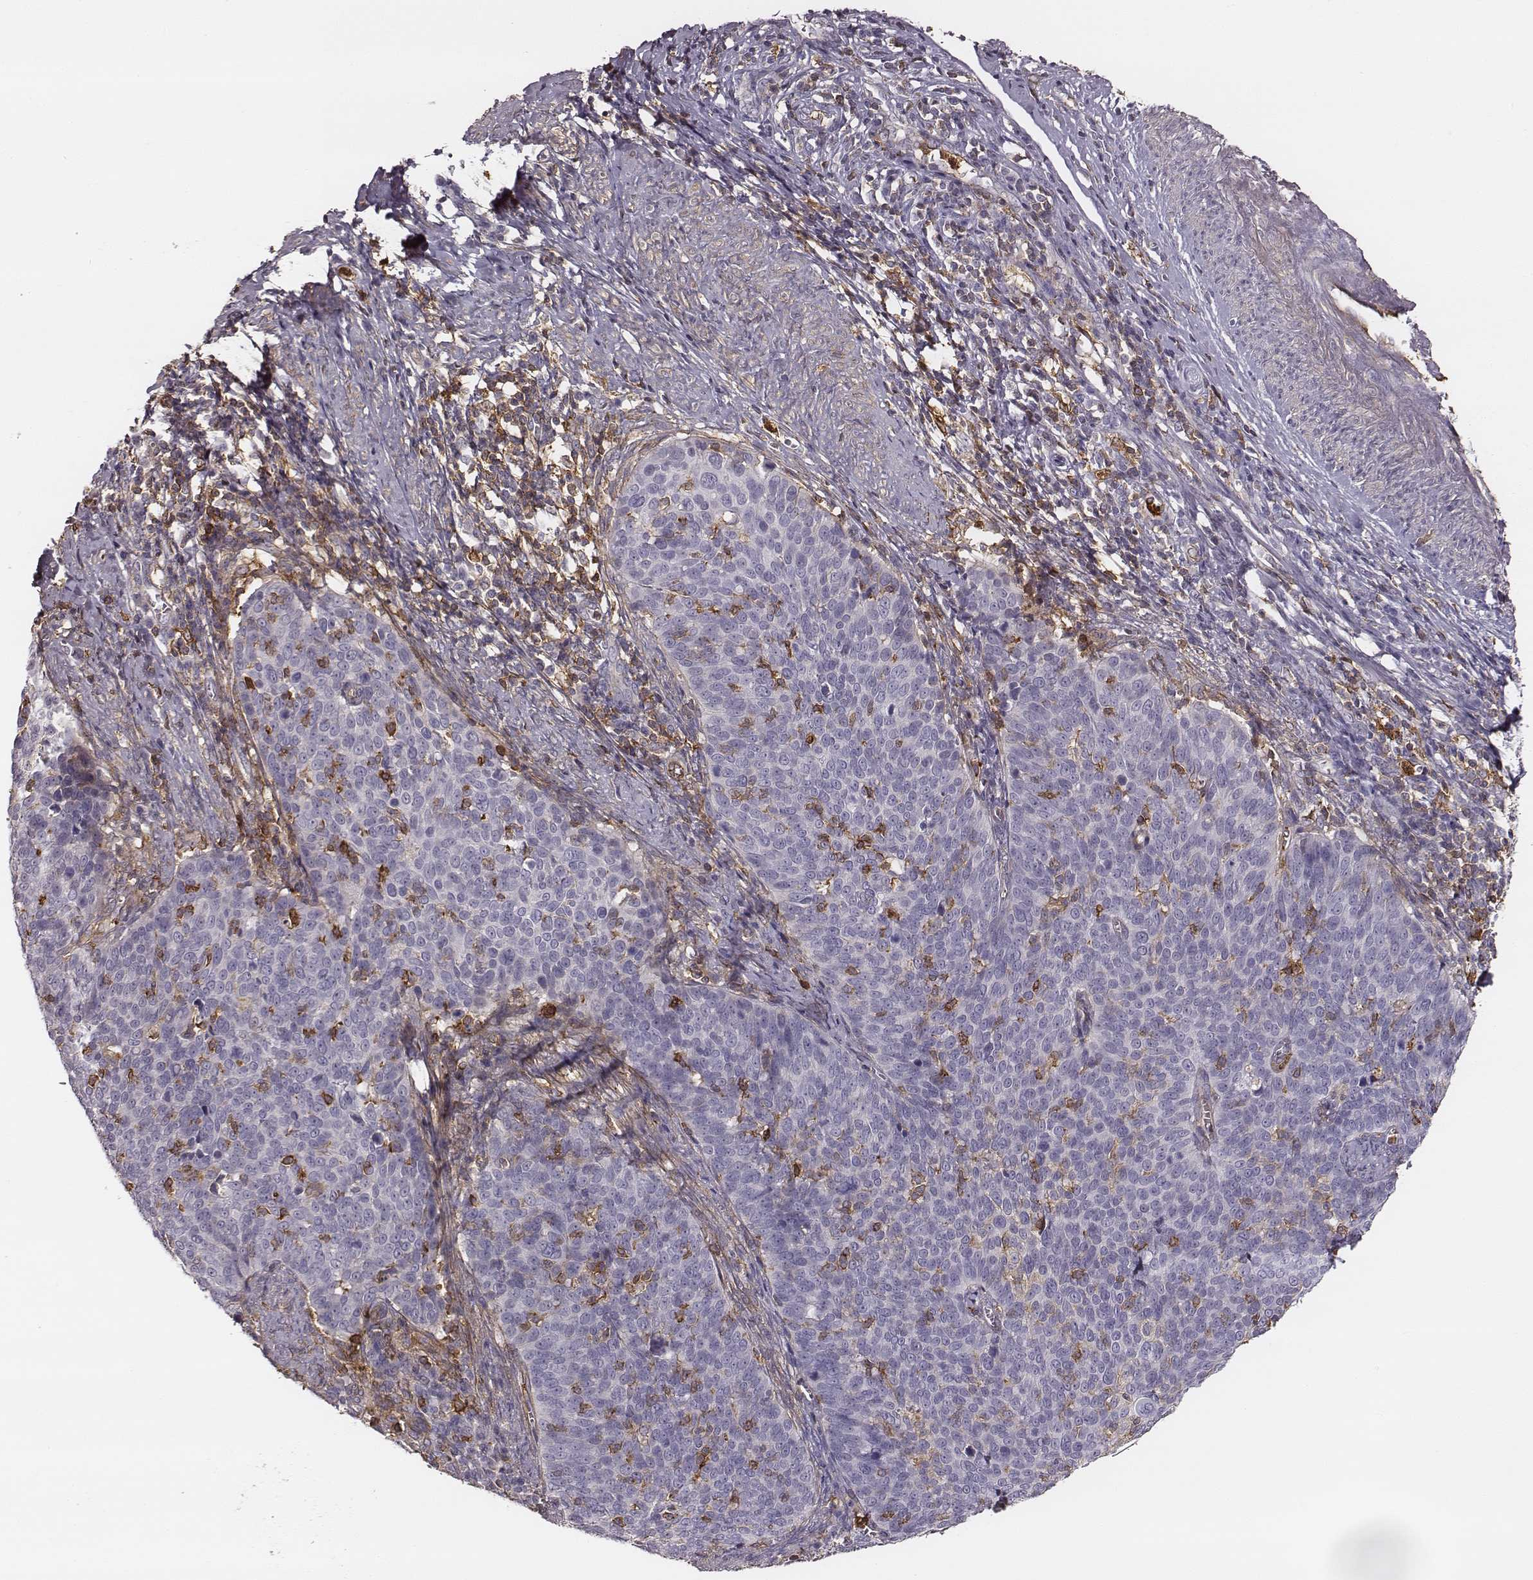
{"staining": {"intensity": "negative", "quantity": "none", "location": "none"}, "tissue": "cervical cancer", "cell_type": "Tumor cells", "image_type": "cancer", "snomed": [{"axis": "morphology", "description": "Normal tissue, NOS"}, {"axis": "morphology", "description": "Squamous cell carcinoma, NOS"}, {"axis": "topography", "description": "Cervix"}], "caption": "This is an immunohistochemistry (IHC) micrograph of human cervical squamous cell carcinoma. There is no expression in tumor cells.", "gene": "ZYX", "patient": {"sex": "female", "age": 39}}